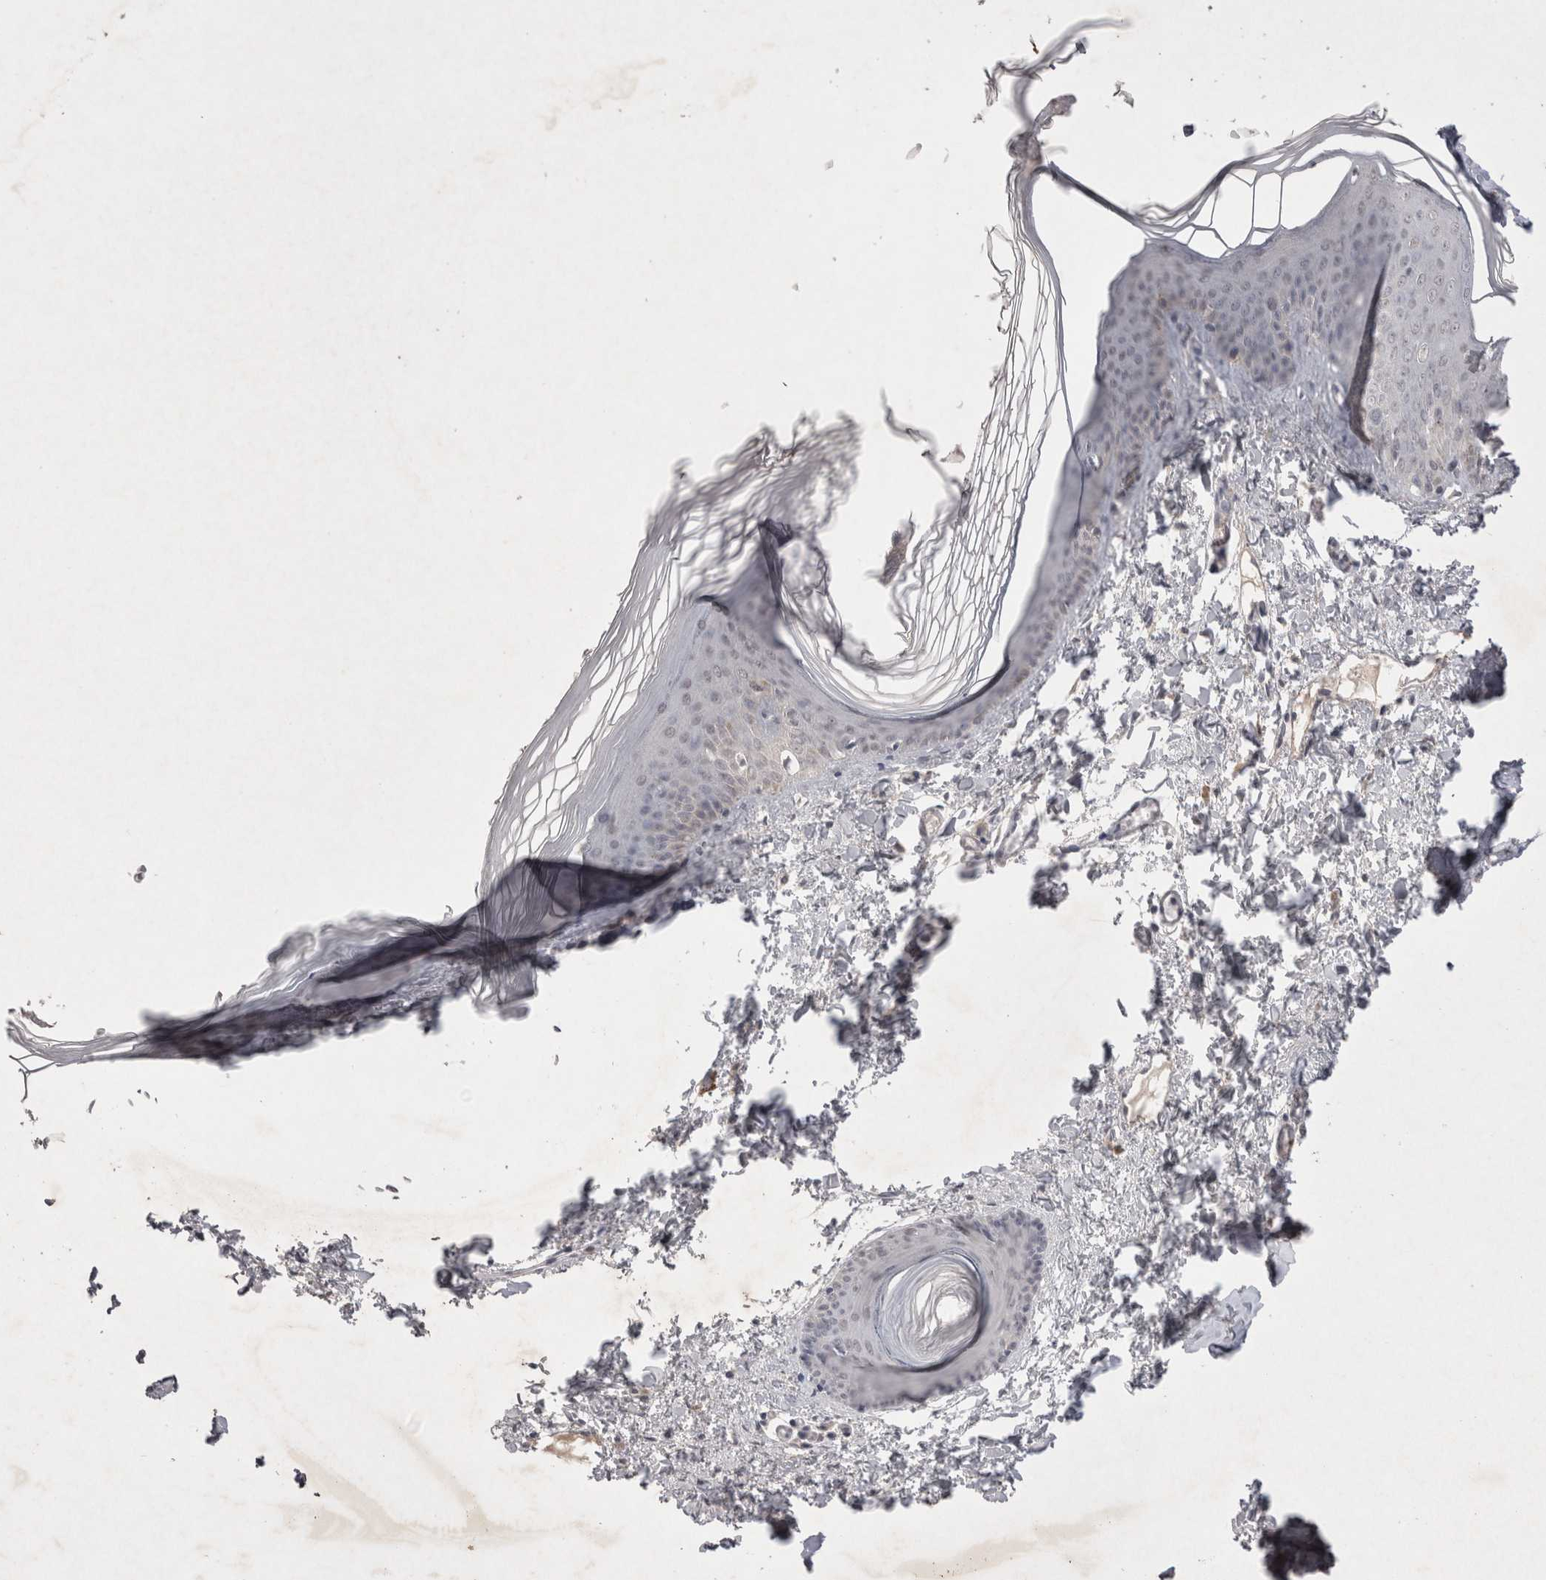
{"staining": {"intensity": "negative", "quantity": "none", "location": "none"}, "tissue": "skin", "cell_type": "Fibroblasts", "image_type": "normal", "snomed": [{"axis": "morphology", "description": "Normal tissue, NOS"}, {"axis": "topography", "description": "Skin"}], "caption": "Image shows no protein staining in fibroblasts of unremarkable skin.", "gene": "LYVE1", "patient": {"sex": "female", "age": 27}}